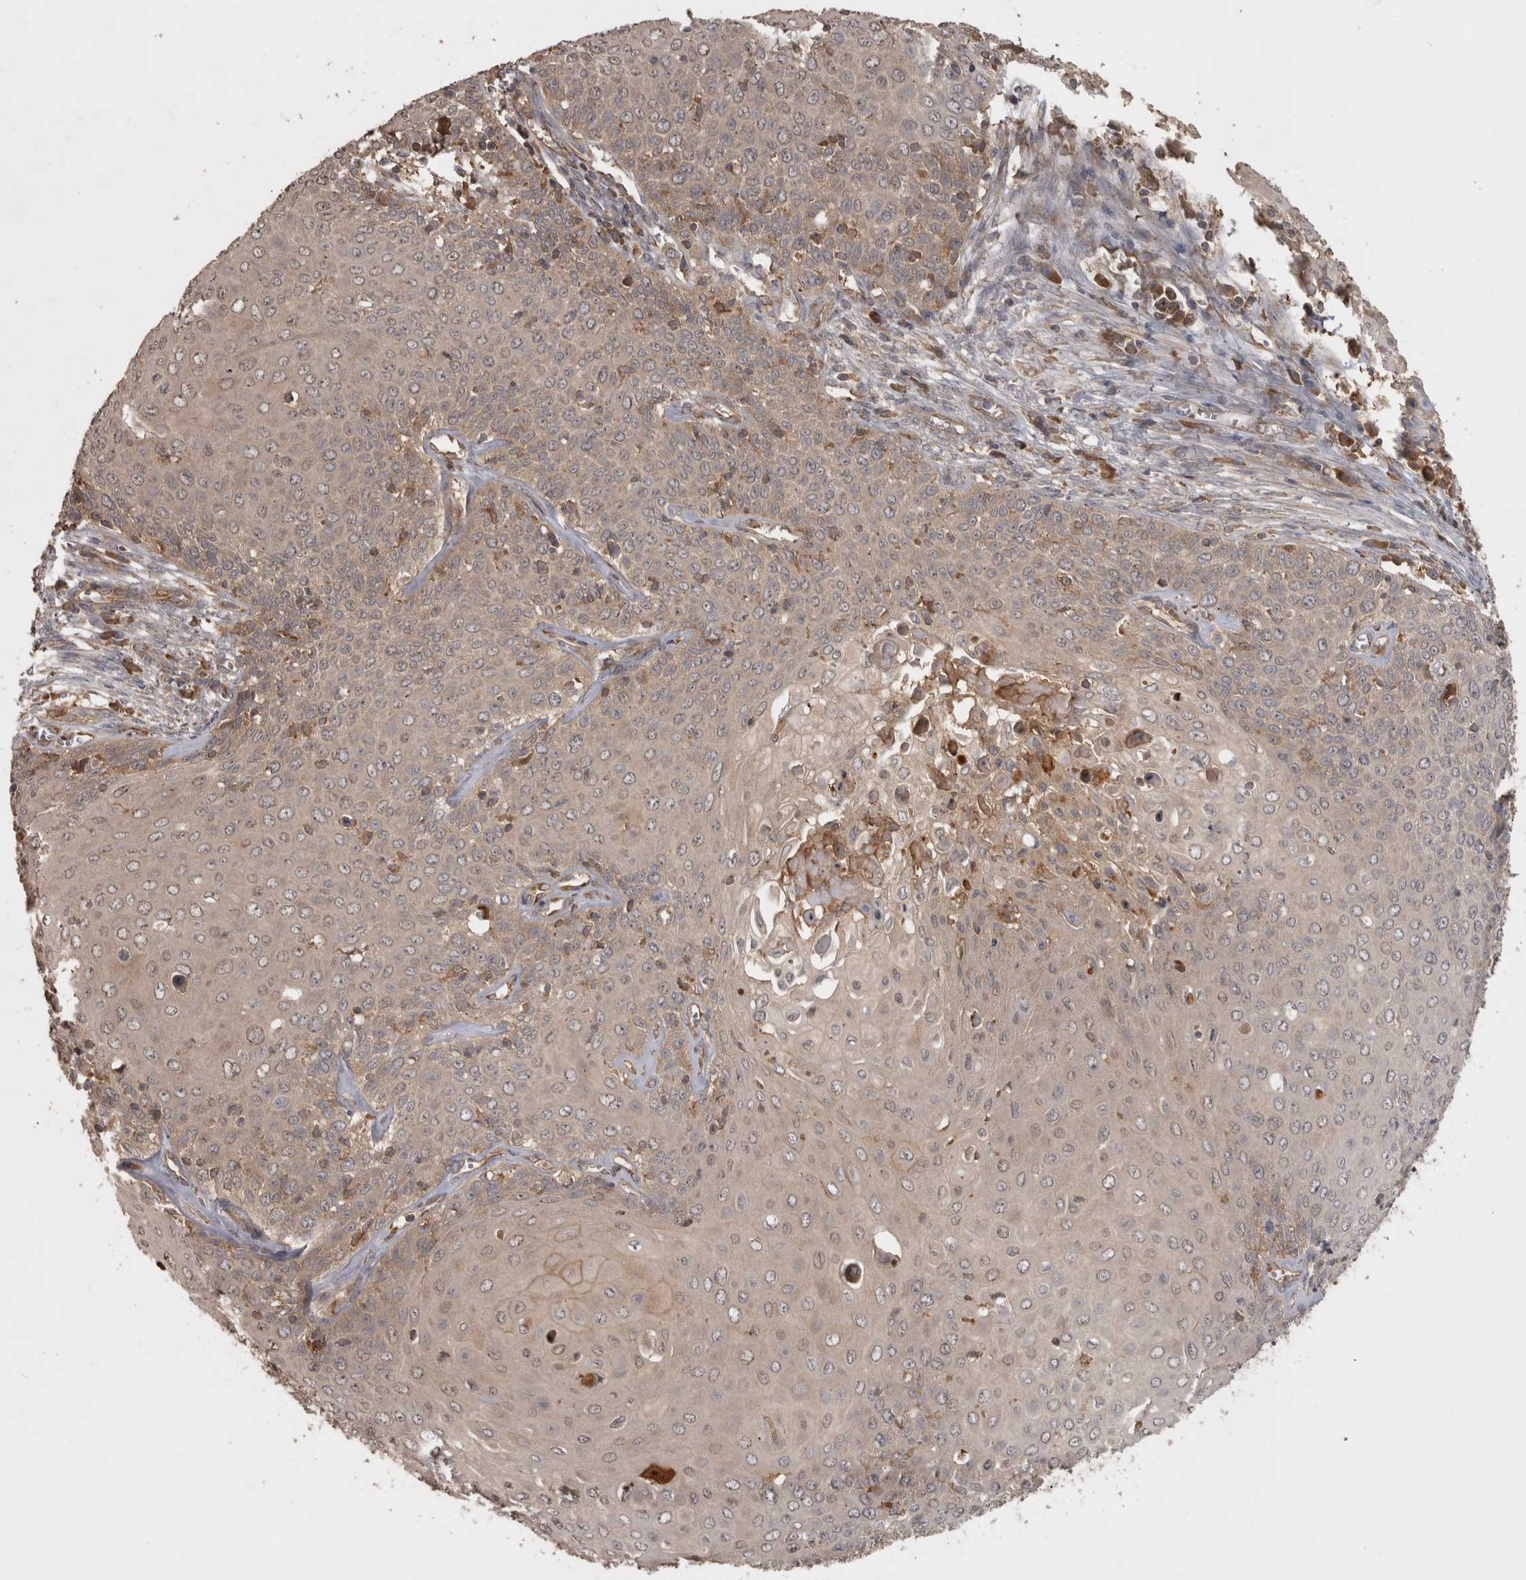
{"staining": {"intensity": "weak", "quantity": ">75%", "location": "cytoplasmic/membranous"}, "tissue": "cervical cancer", "cell_type": "Tumor cells", "image_type": "cancer", "snomed": [{"axis": "morphology", "description": "Squamous cell carcinoma, NOS"}, {"axis": "topography", "description": "Cervix"}], "caption": "Protein staining displays weak cytoplasmic/membranous staining in approximately >75% of tumor cells in squamous cell carcinoma (cervical). The protein is stained brown, and the nuclei are stained in blue (DAB (3,3'-diaminobenzidine) IHC with brightfield microscopy, high magnification).", "gene": "MICU3", "patient": {"sex": "female", "age": 39}}